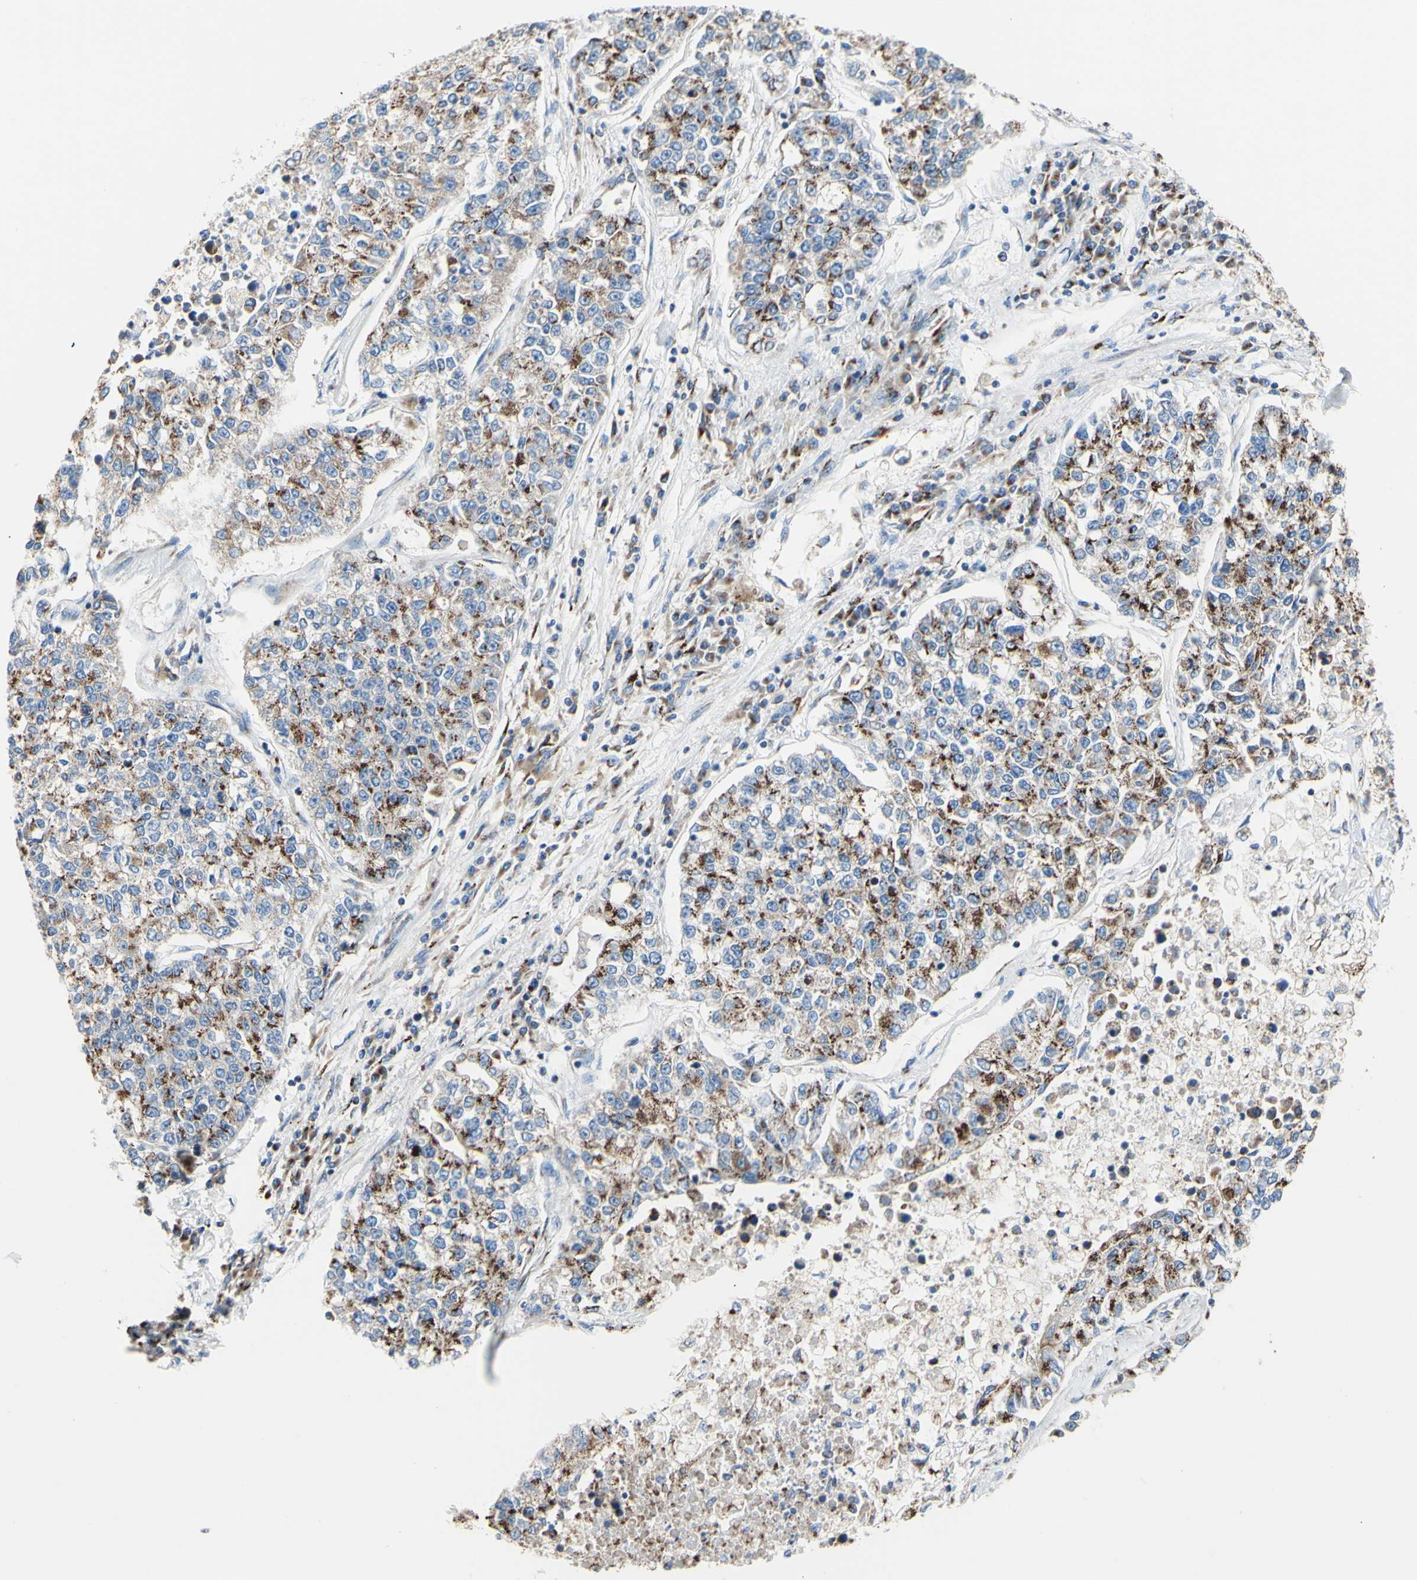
{"staining": {"intensity": "moderate", "quantity": "25%-75%", "location": "cytoplasmic/membranous"}, "tissue": "lung cancer", "cell_type": "Tumor cells", "image_type": "cancer", "snomed": [{"axis": "morphology", "description": "Adenocarcinoma, NOS"}, {"axis": "topography", "description": "Lung"}], "caption": "Immunohistochemistry (IHC) (DAB) staining of human lung adenocarcinoma displays moderate cytoplasmic/membranous protein staining in approximately 25%-75% of tumor cells. The staining was performed using DAB, with brown indicating positive protein expression. Nuclei are stained blue with hematoxylin.", "gene": "GALNT2", "patient": {"sex": "male", "age": 49}}